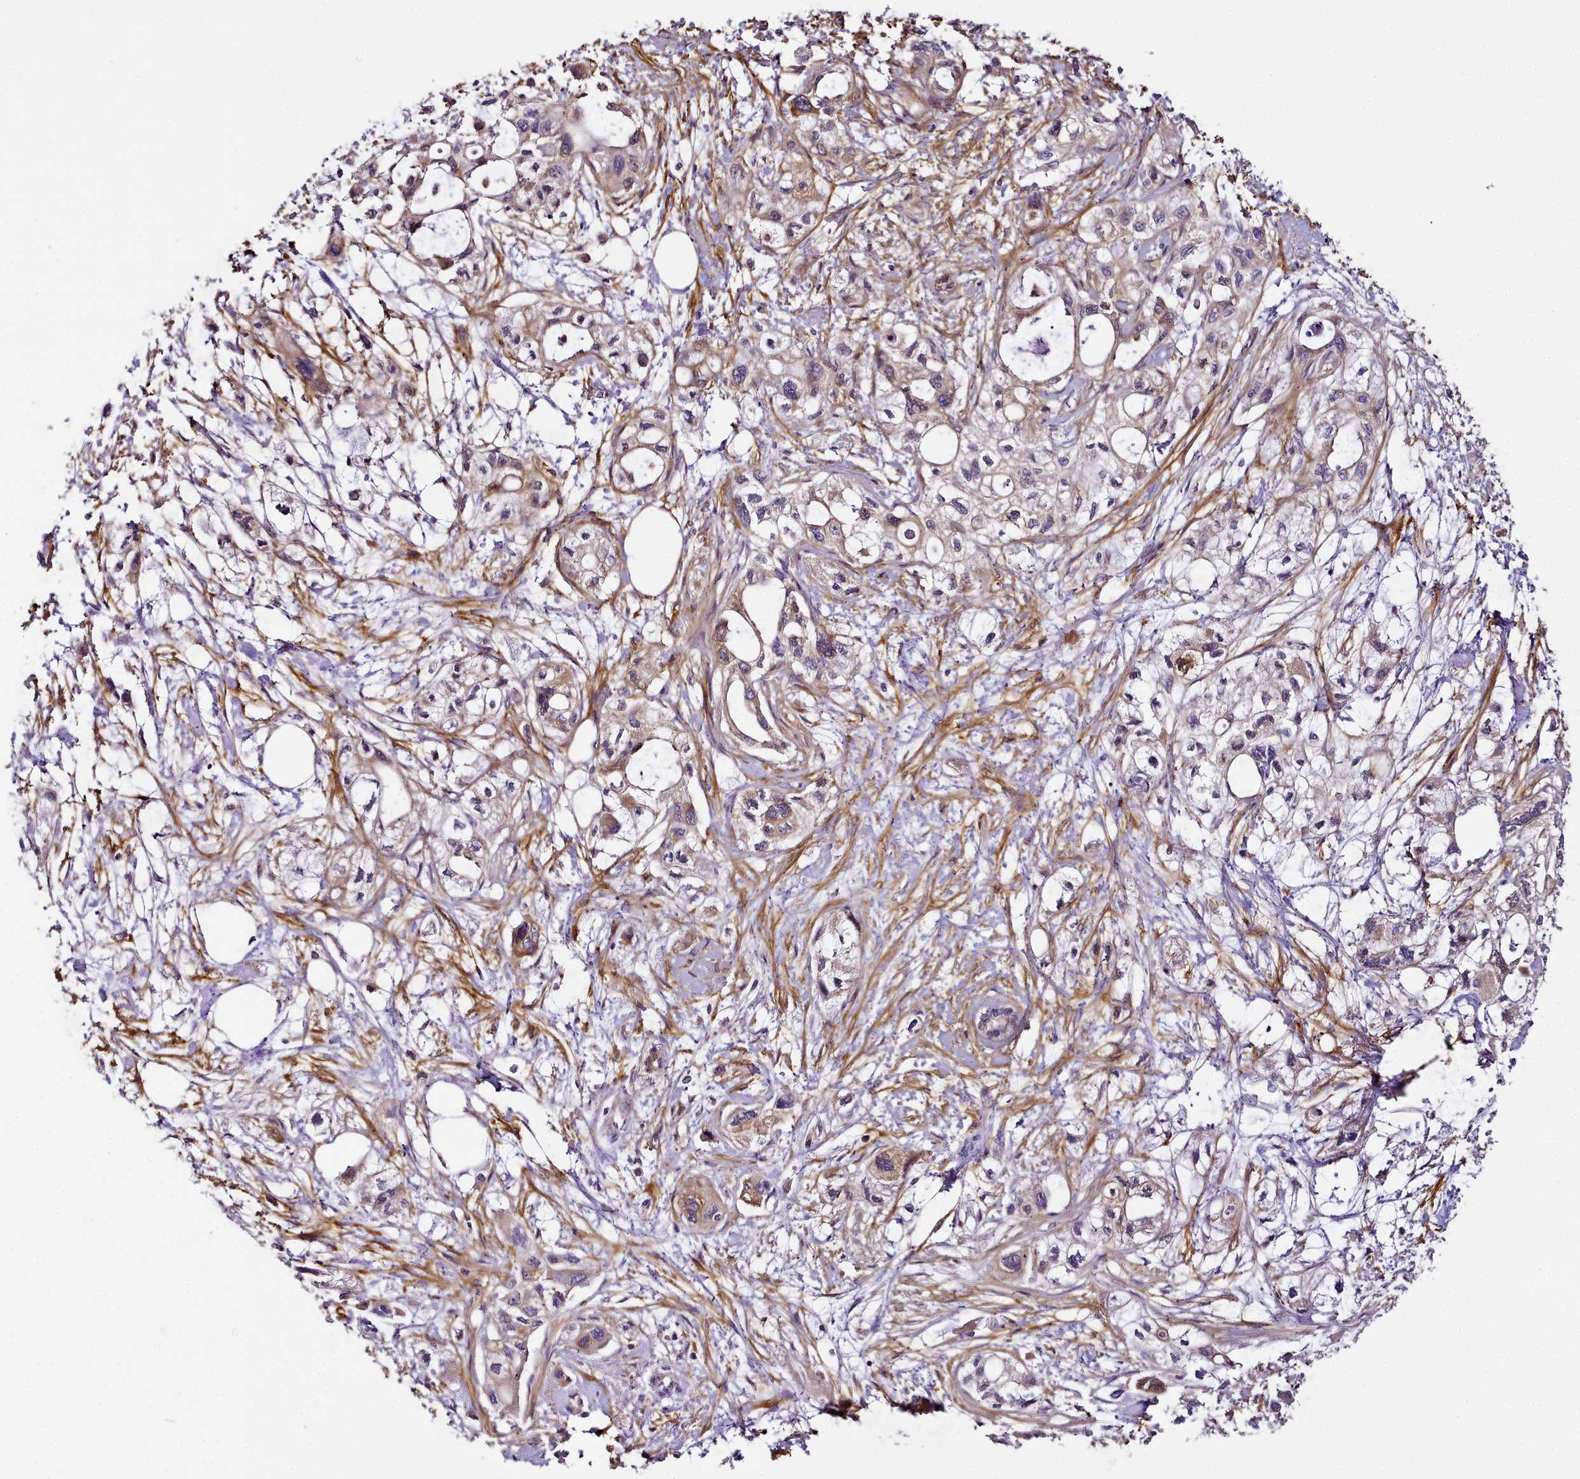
{"staining": {"intensity": "moderate", "quantity": "<25%", "location": "cytoplasmic/membranous"}, "tissue": "pancreatic cancer", "cell_type": "Tumor cells", "image_type": "cancer", "snomed": [{"axis": "morphology", "description": "Adenocarcinoma, NOS"}, {"axis": "topography", "description": "Pancreas"}], "caption": "Pancreatic cancer stained with a brown dye demonstrates moderate cytoplasmic/membranous positive expression in approximately <25% of tumor cells.", "gene": "NBPF1", "patient": {"sex": "male", "age": 75}}